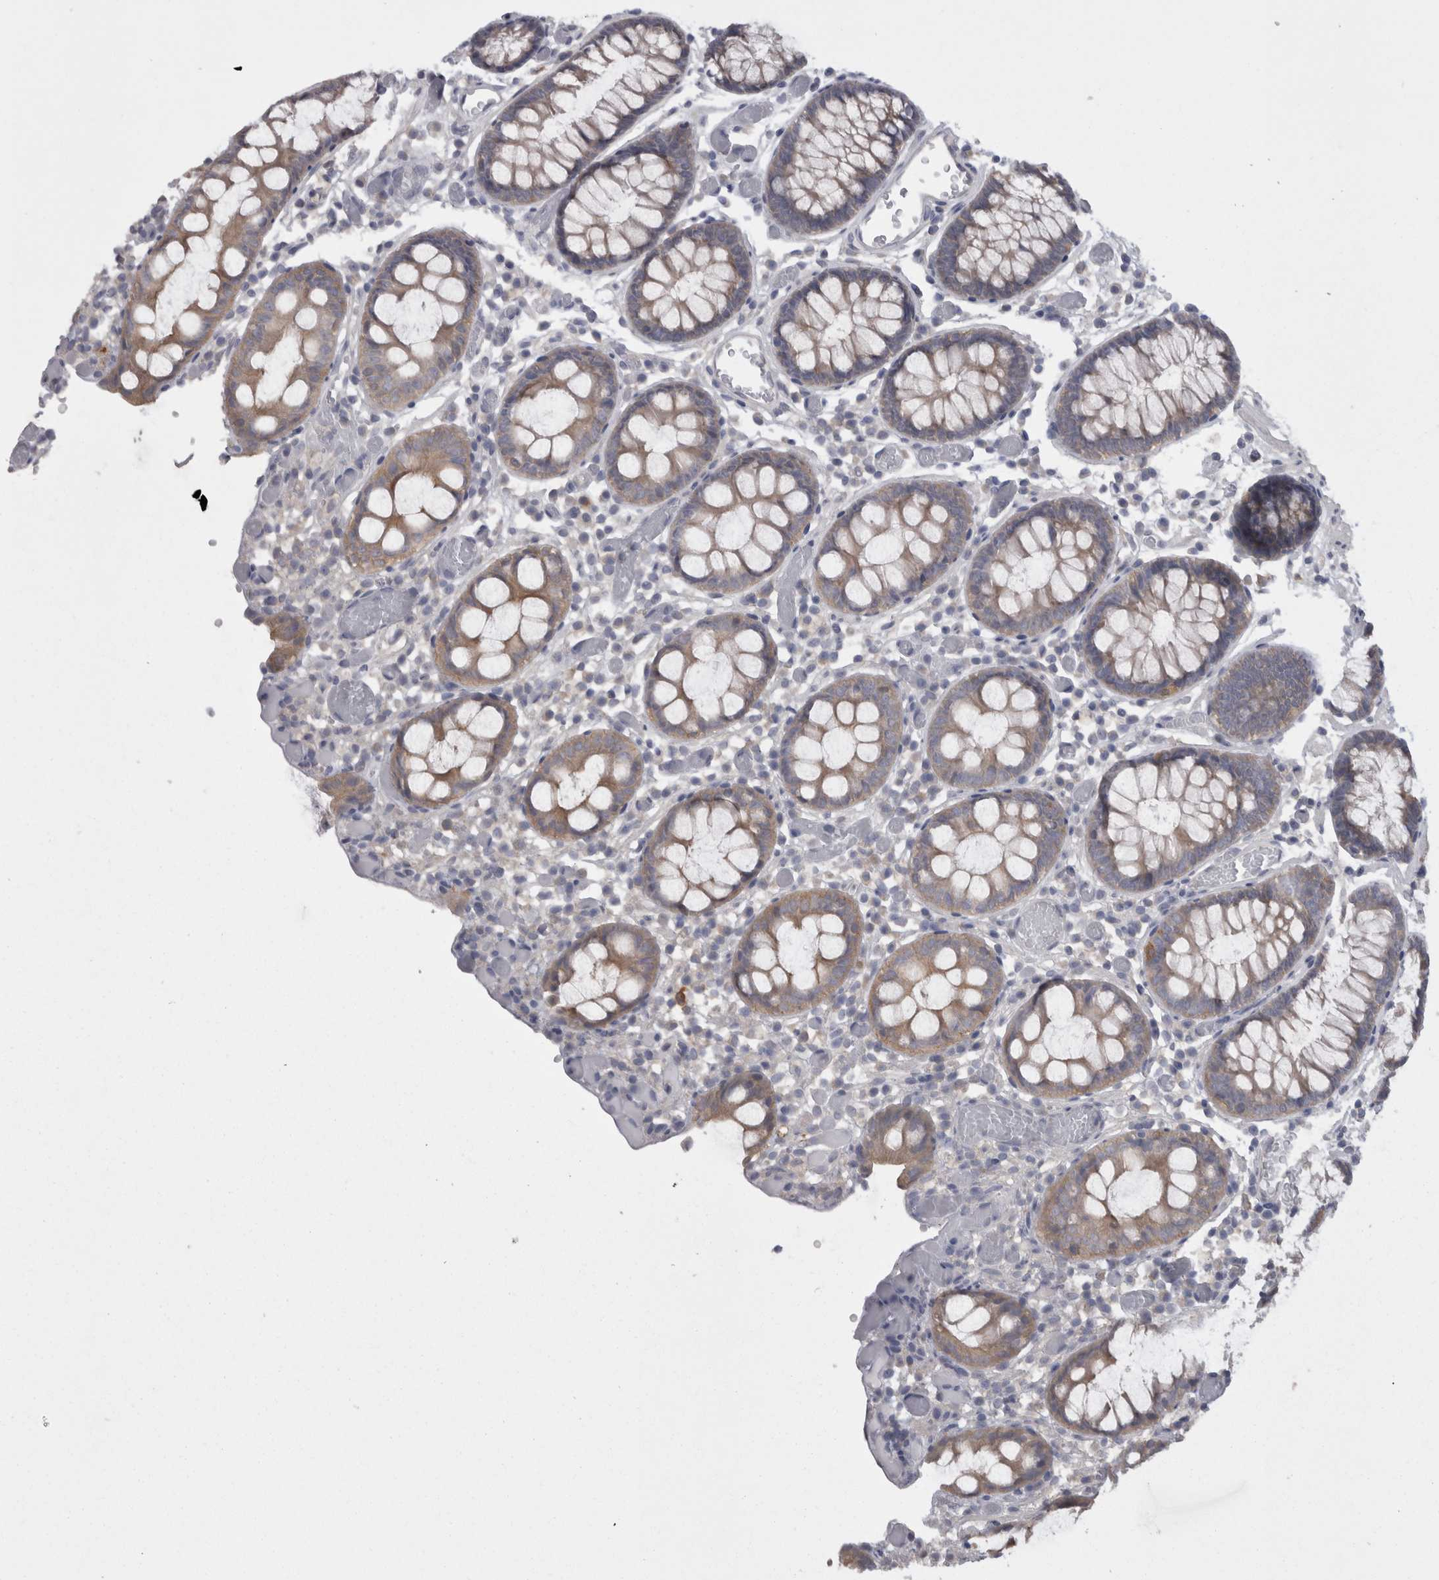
{"staining": {"intensity": "negative", "quantity": "none", "location": "none"}, "tissue": "colon", "cell_type": "Endothelial cells", "image_type": "normal", "snomed": [{"axis": "morphology", "description": "Normal tissue, NOS"}, {"axis": "topography", "description": "Colon"}], "caption": "This is an IHC micrograph of unremarkable human colon. There is no positivity in endothelial cells.", "gene": "CAMK2D", "patient": {"sex": "male", "age": 14}}